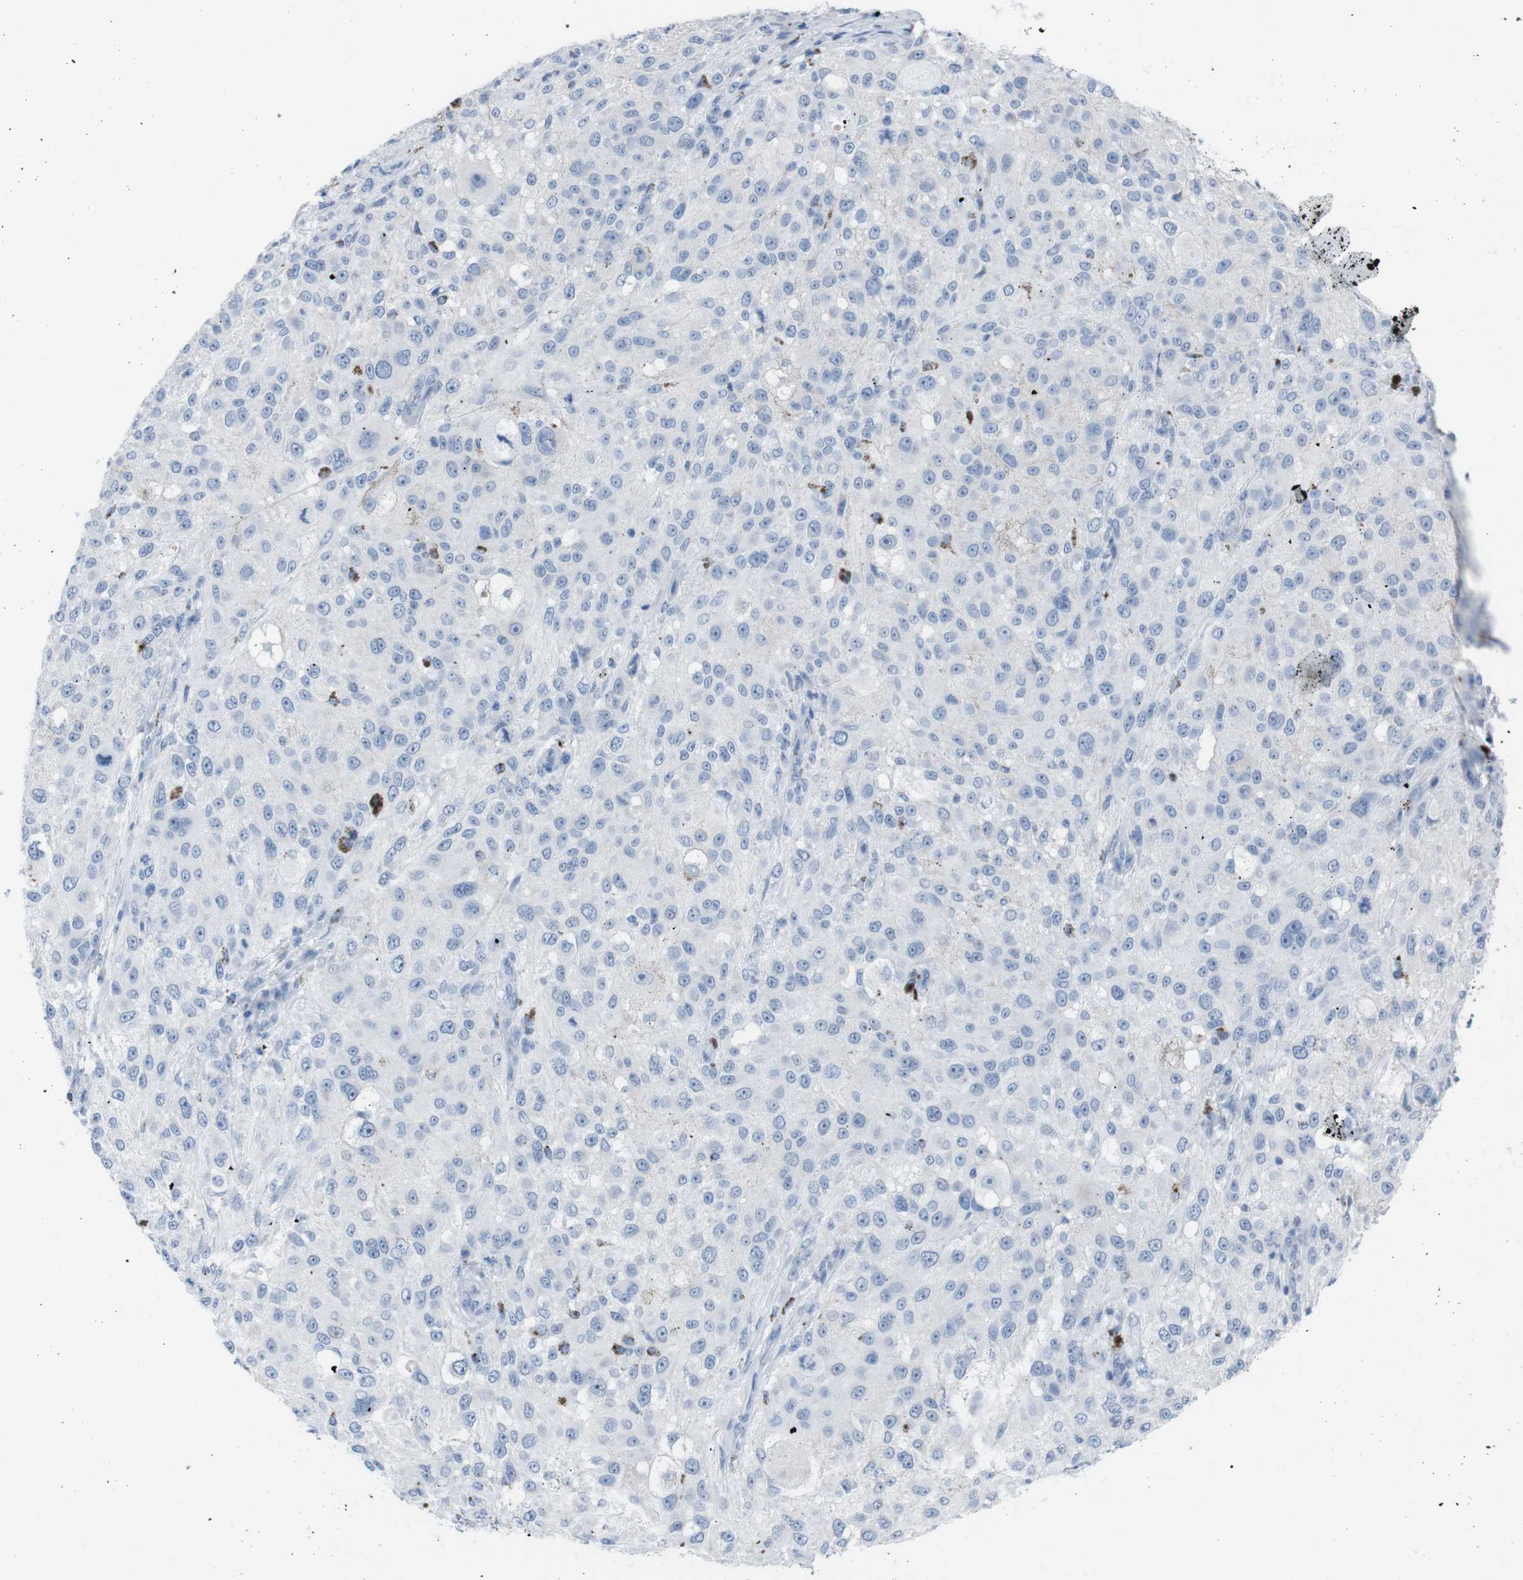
{"staining": {"intensity": "negative", "quantity": "none", "location": "none"}, "tissue": "melanoma", "cell_type": "Tumor cells", "image_type": "cancer", "snomed": [{"axis": "morphology", "description": "Necrosis, NOS"}, {"axis": "morphology", "description": "Malignant melanoma, NOS"}, {"axis": "topography", "description": "Skin"}], "caption": "Immunohistochemistry (IHC) photomicrograph of neoplastic tissue: human malignant melanoma stained with DAB demonstrates no significant protein staining in tumor cells.", "gene": "ST6GAL1", "patient": {"sex": "female", "age": 87}}